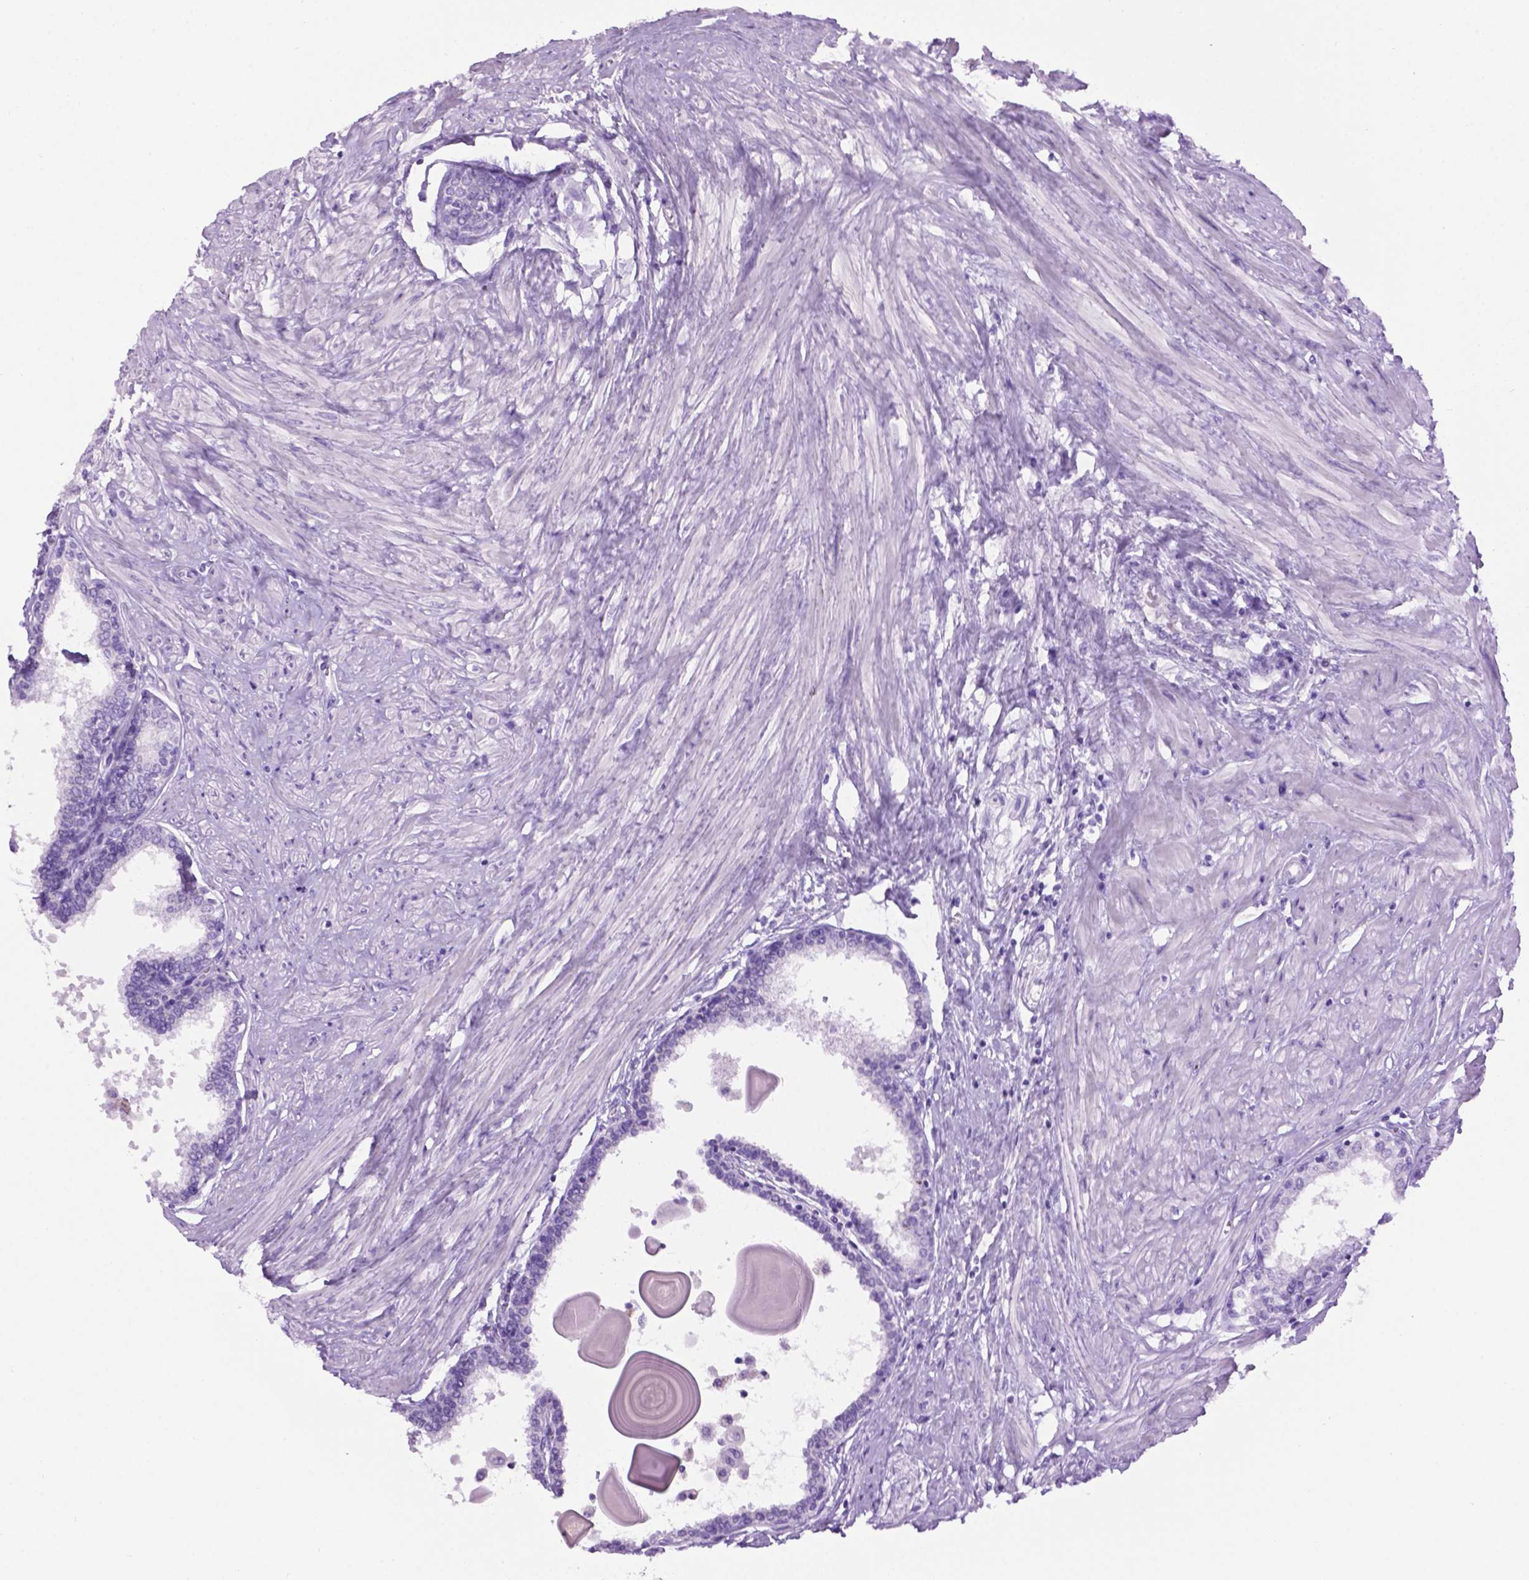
{"staining": {"intensity": "negative", "quantity": "none", "location": "none"}, "tissue": "prostate", "cell_type": "Glandular cells", "image_type": "normal", "snomed": [{"axis": "morphology", "description": "Normal tissue, NOS"}, {"axis": "topography", "description": "Prostate"}], "caption": "This image is of unremarkable prostate stained with immunohistochemistry (IHC) to label a protein in brown with the nuclei are counter-stained blue. There is no staining in glandular cells. (Immunohistochemistry, brightfield microscopy, high magnification).", "gene": "LELP1", "patient": {"sex": "male", "age": 55}}